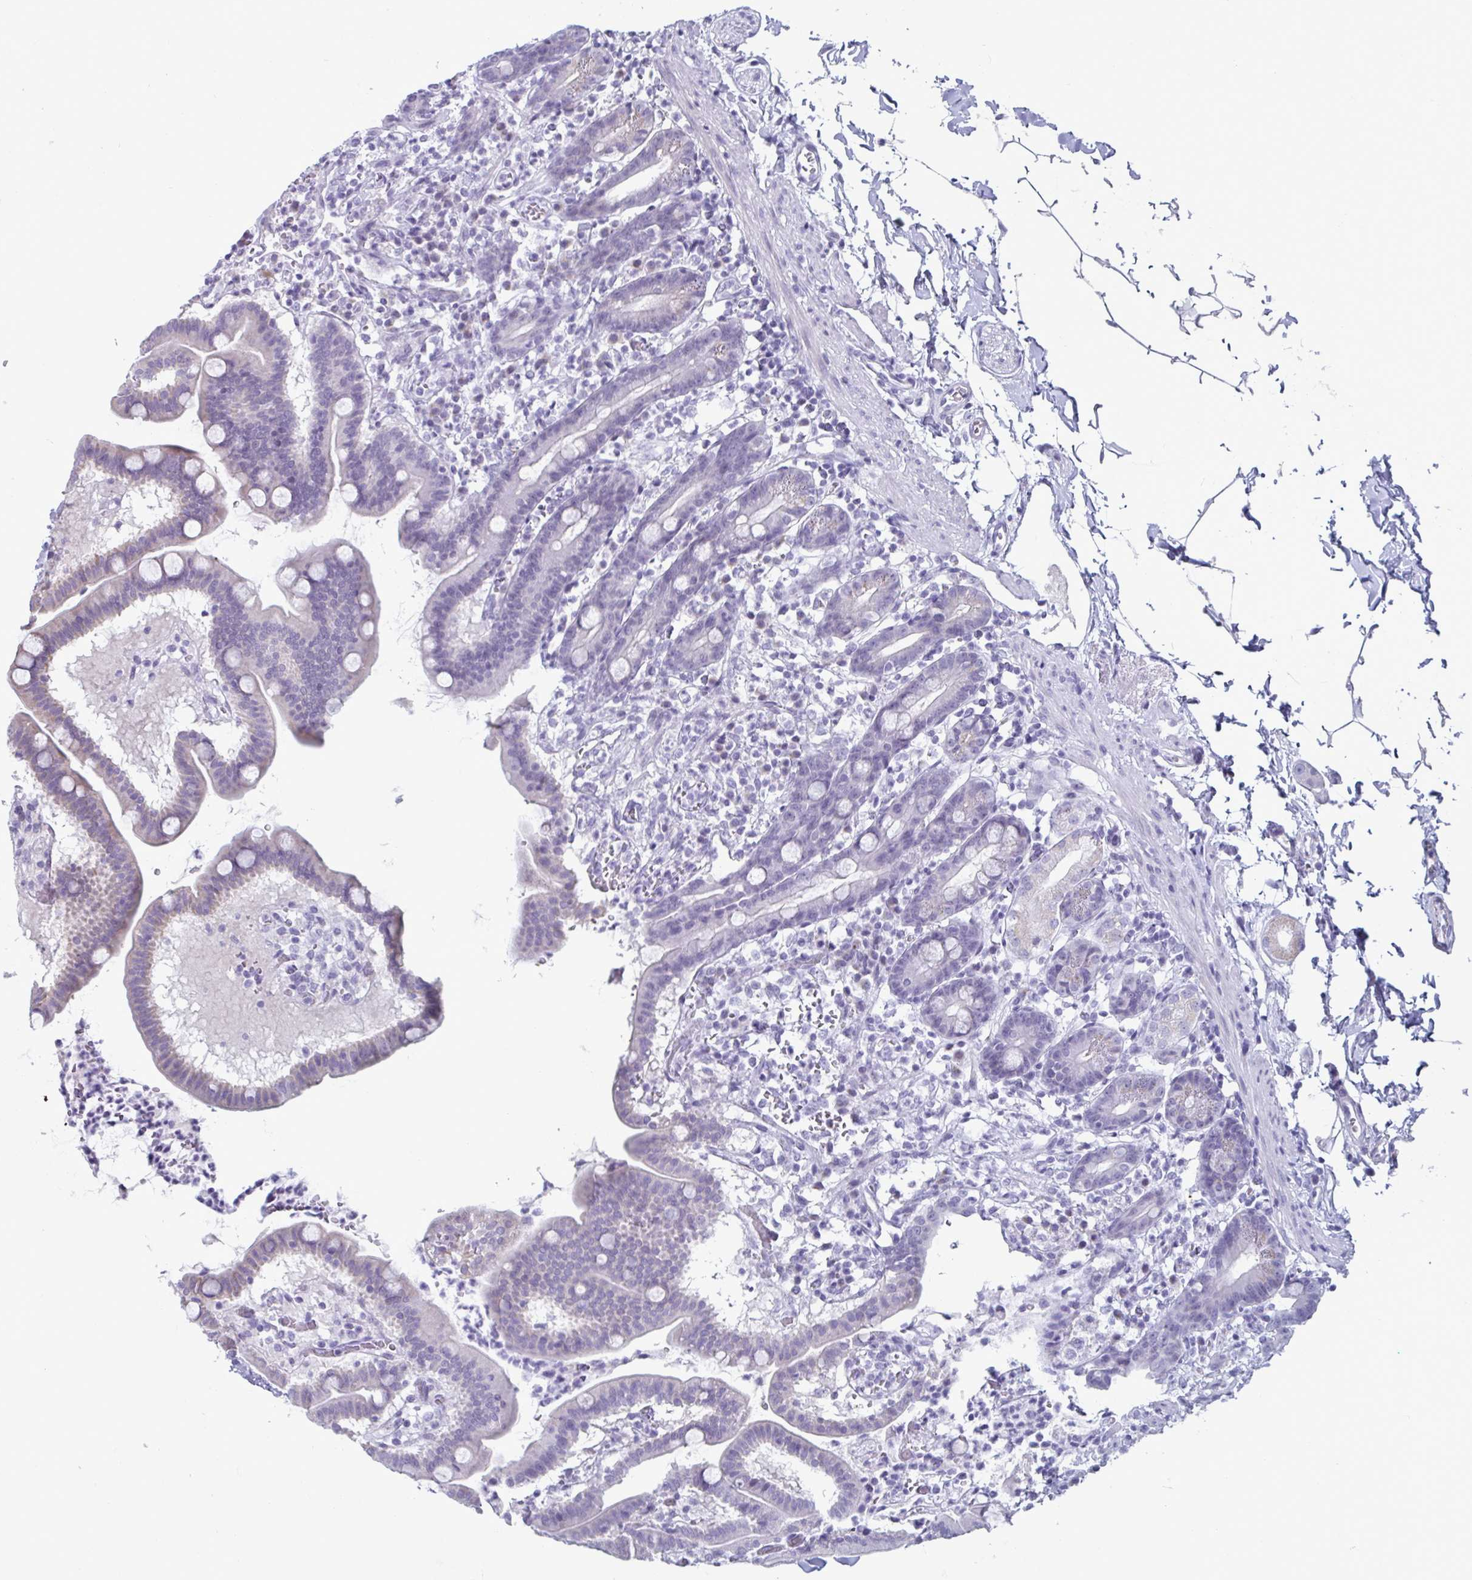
{"staining": {"intensity": "negative", "quantity": "none", "location": "none"}, "tissue": "duodenum", "cell_type": "Glandular cells", "image_type": "normal", "snomed": [{"axis": "morphology", "description": "Normal tissue, NOS"}, {"axis": "topography", "description": "Pancreas"}, {"axis": "topography", "description": "Duodenum"}], "caption": "A micrograph of duodenum stained for a protein exhibits no brown staining in glandular cells.", "gene": "VSIG10L", "patient": {"sex": "male", "age": 59}}